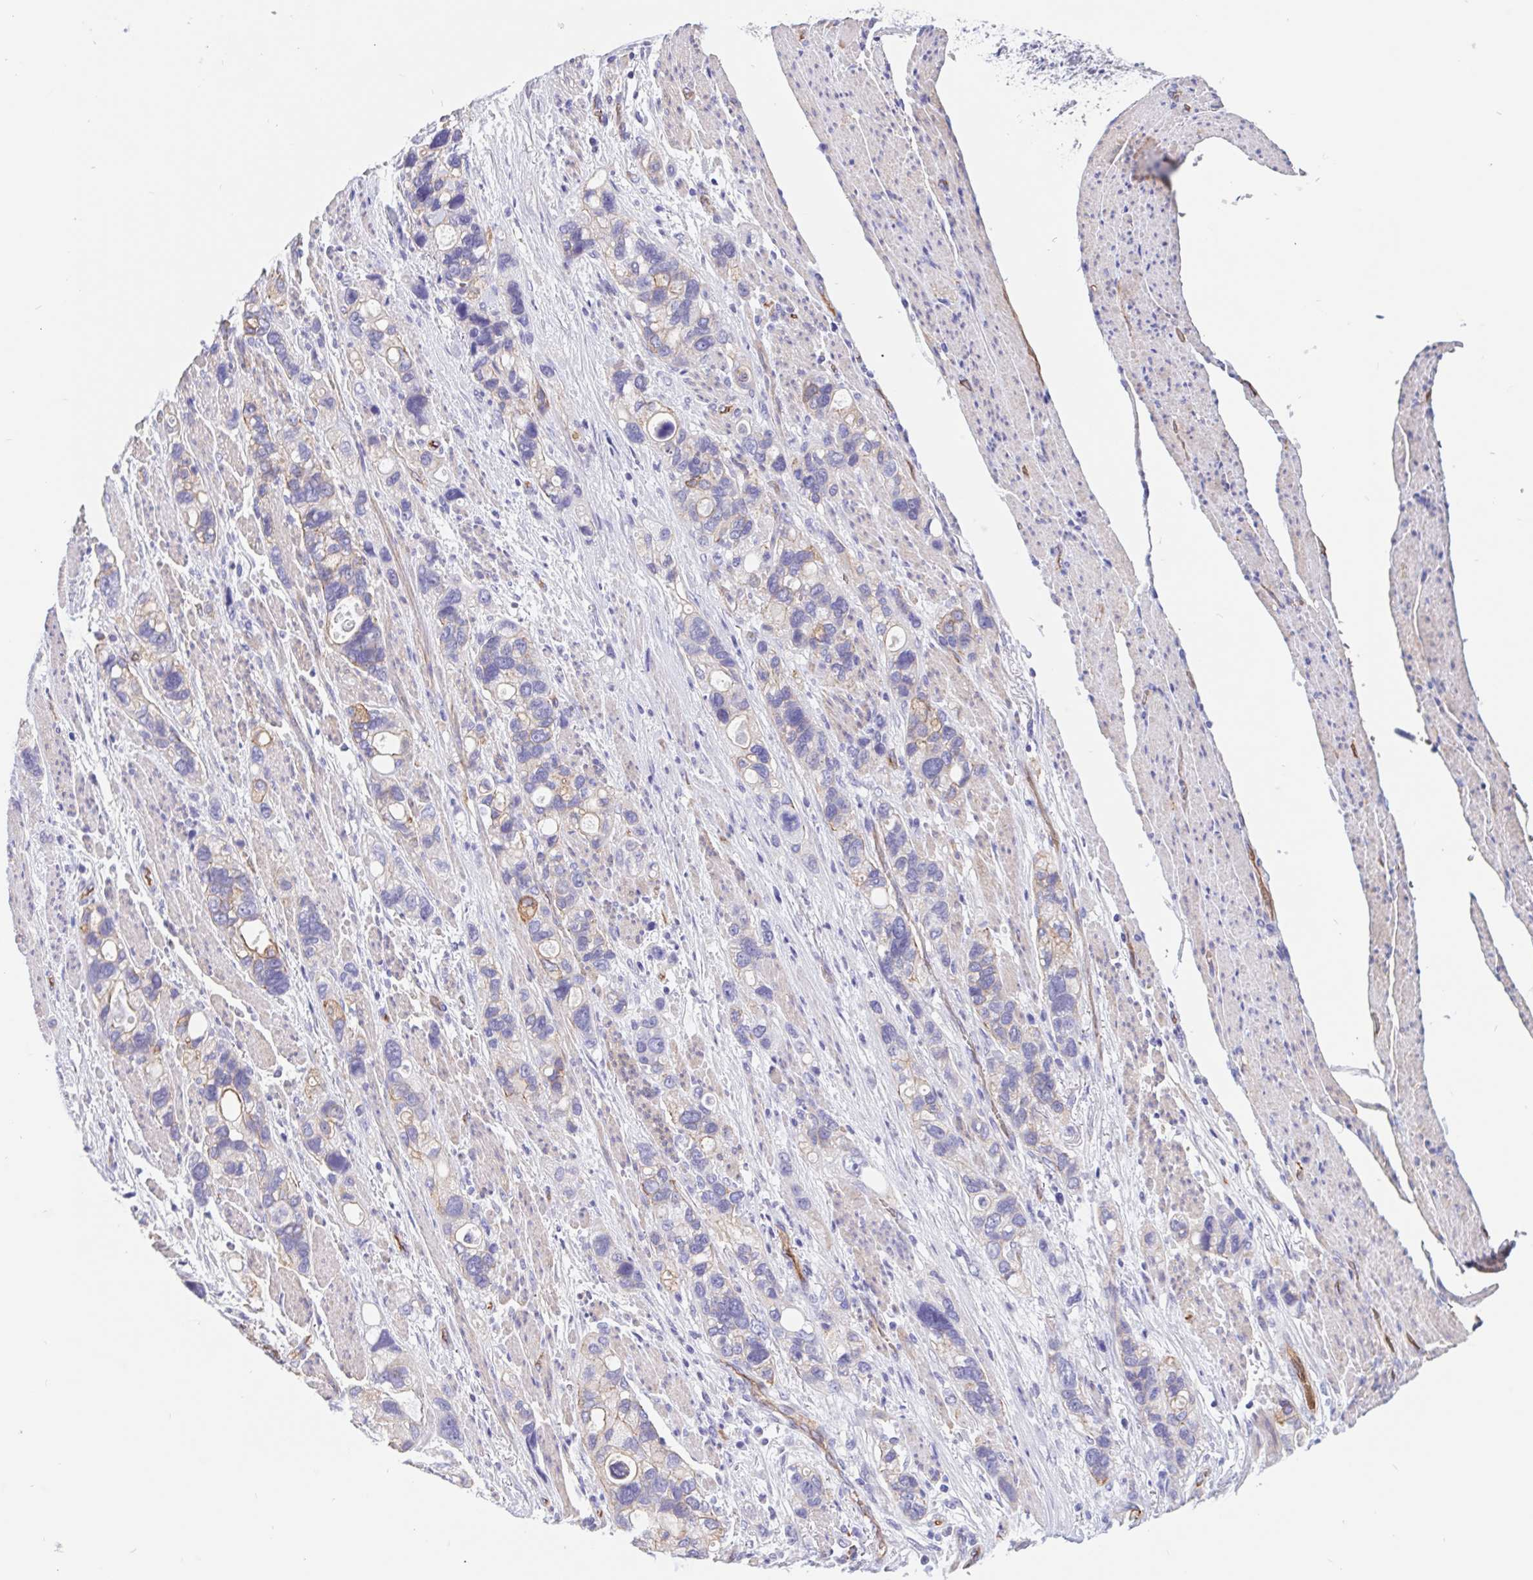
{"staining": {"intensity": "negative", "quantity": "none", "location": "none"}, "tissue": "stomach cancer", "cell_type": "Tumor cells", "image_type": "cancer", "snomed": [{"axis": "morphology", "description": "Adenocarcinoma, NOS"}, {"axis": "topography", "description": "Stomach, upper"}], "caption": "Stomach adenocarcinoma was stained to show a protein in brown. There is no significant staining in tumor cells.", "gene": "LIMCH1", "patient": {"sex": "female", "age": 81}}